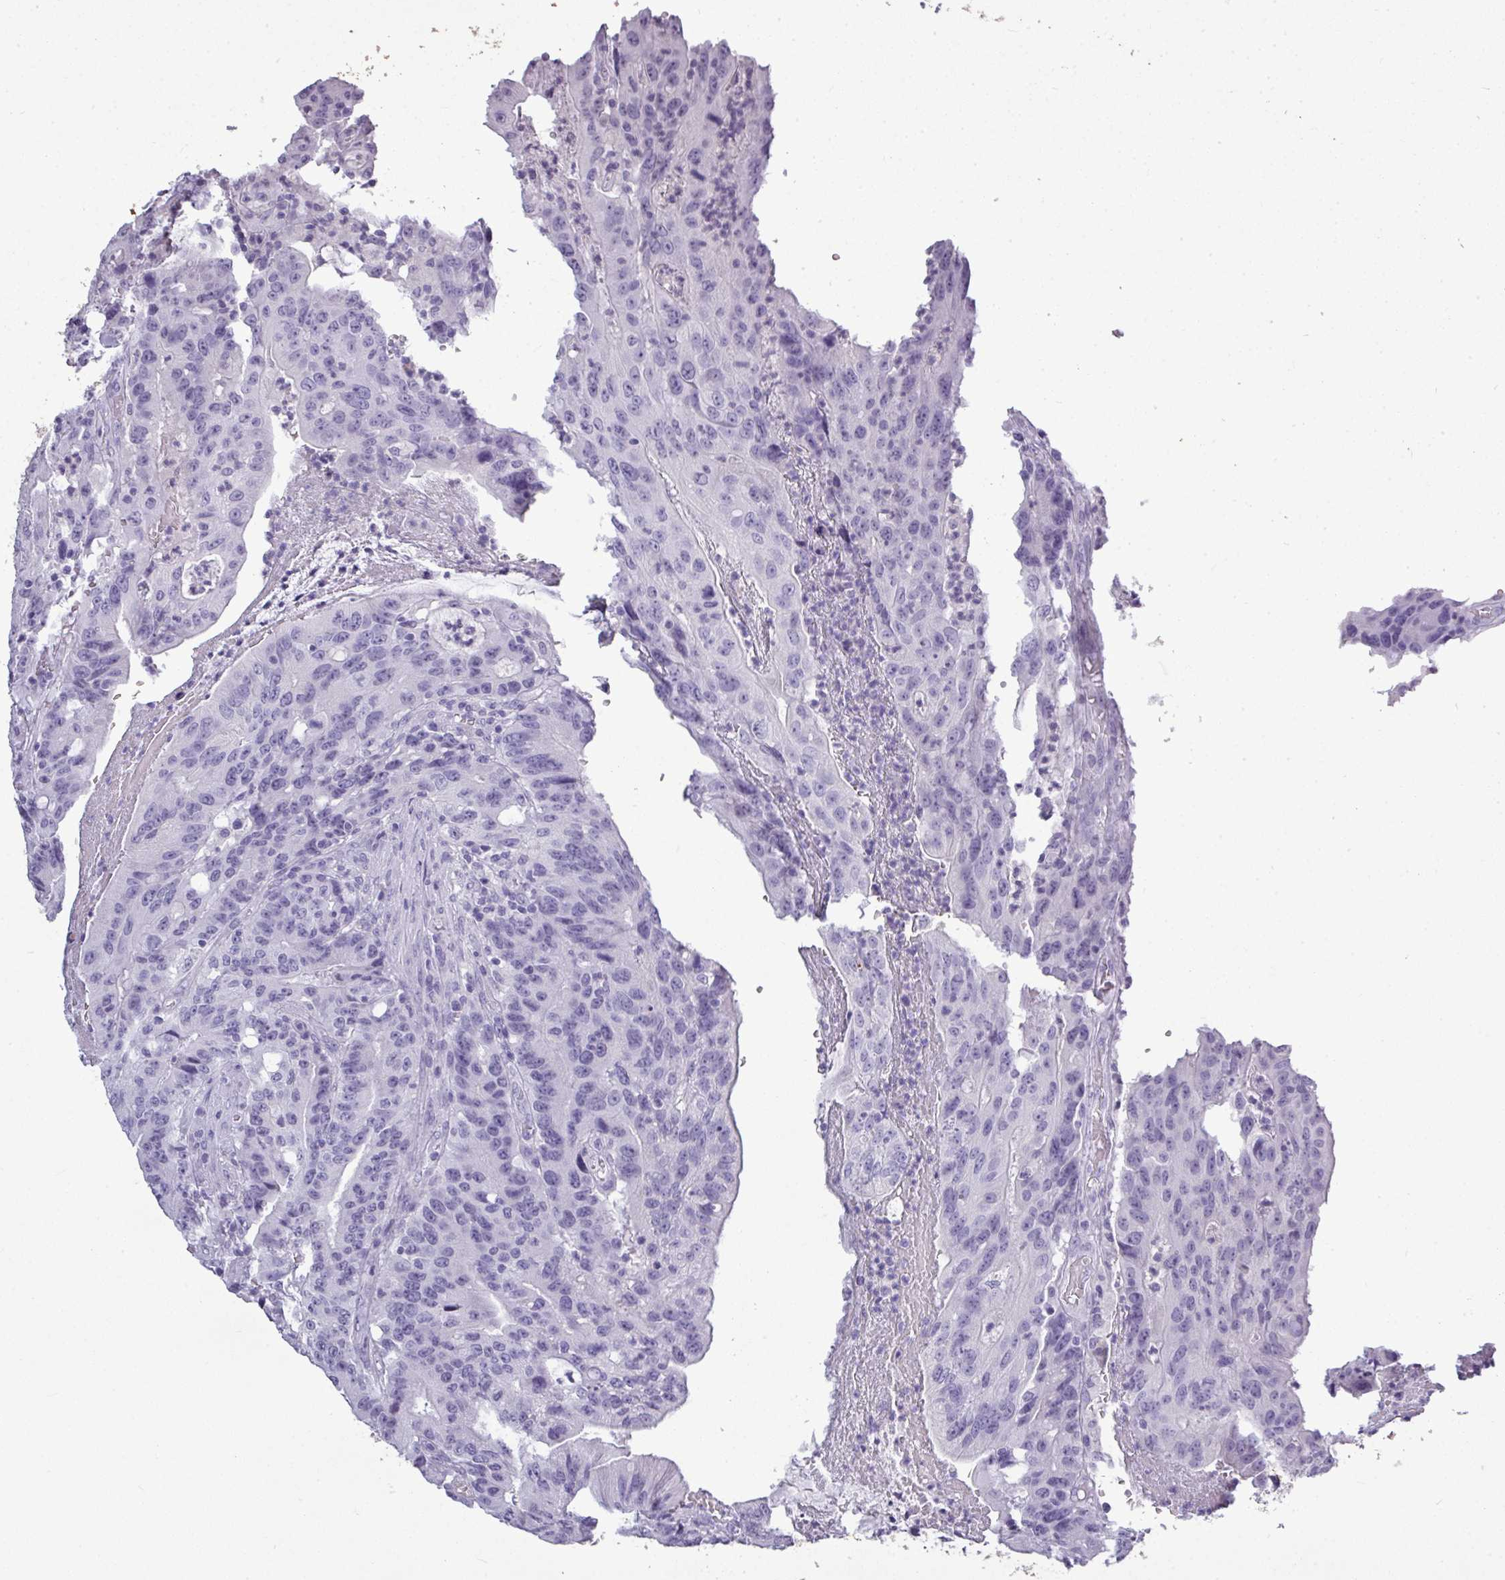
{"staining": {"intensity": "negative", "quantity": "none", "location": "none"}, "tissue": "colorectal cancer", "cell_type": "Tumor cells", "image_type": "cancer", "snomed": [{"axis": "morphology", "description": "Adenocarcinoma, NOS"}, {"axis": "topography", "description": "Colon"}], "caption": "Colorectal cancer was stained to show a protein in brown. There is no significant expression in tumor cells.", "gene": "TMEM91", "patient": {"sex": "male", "age": 83}}